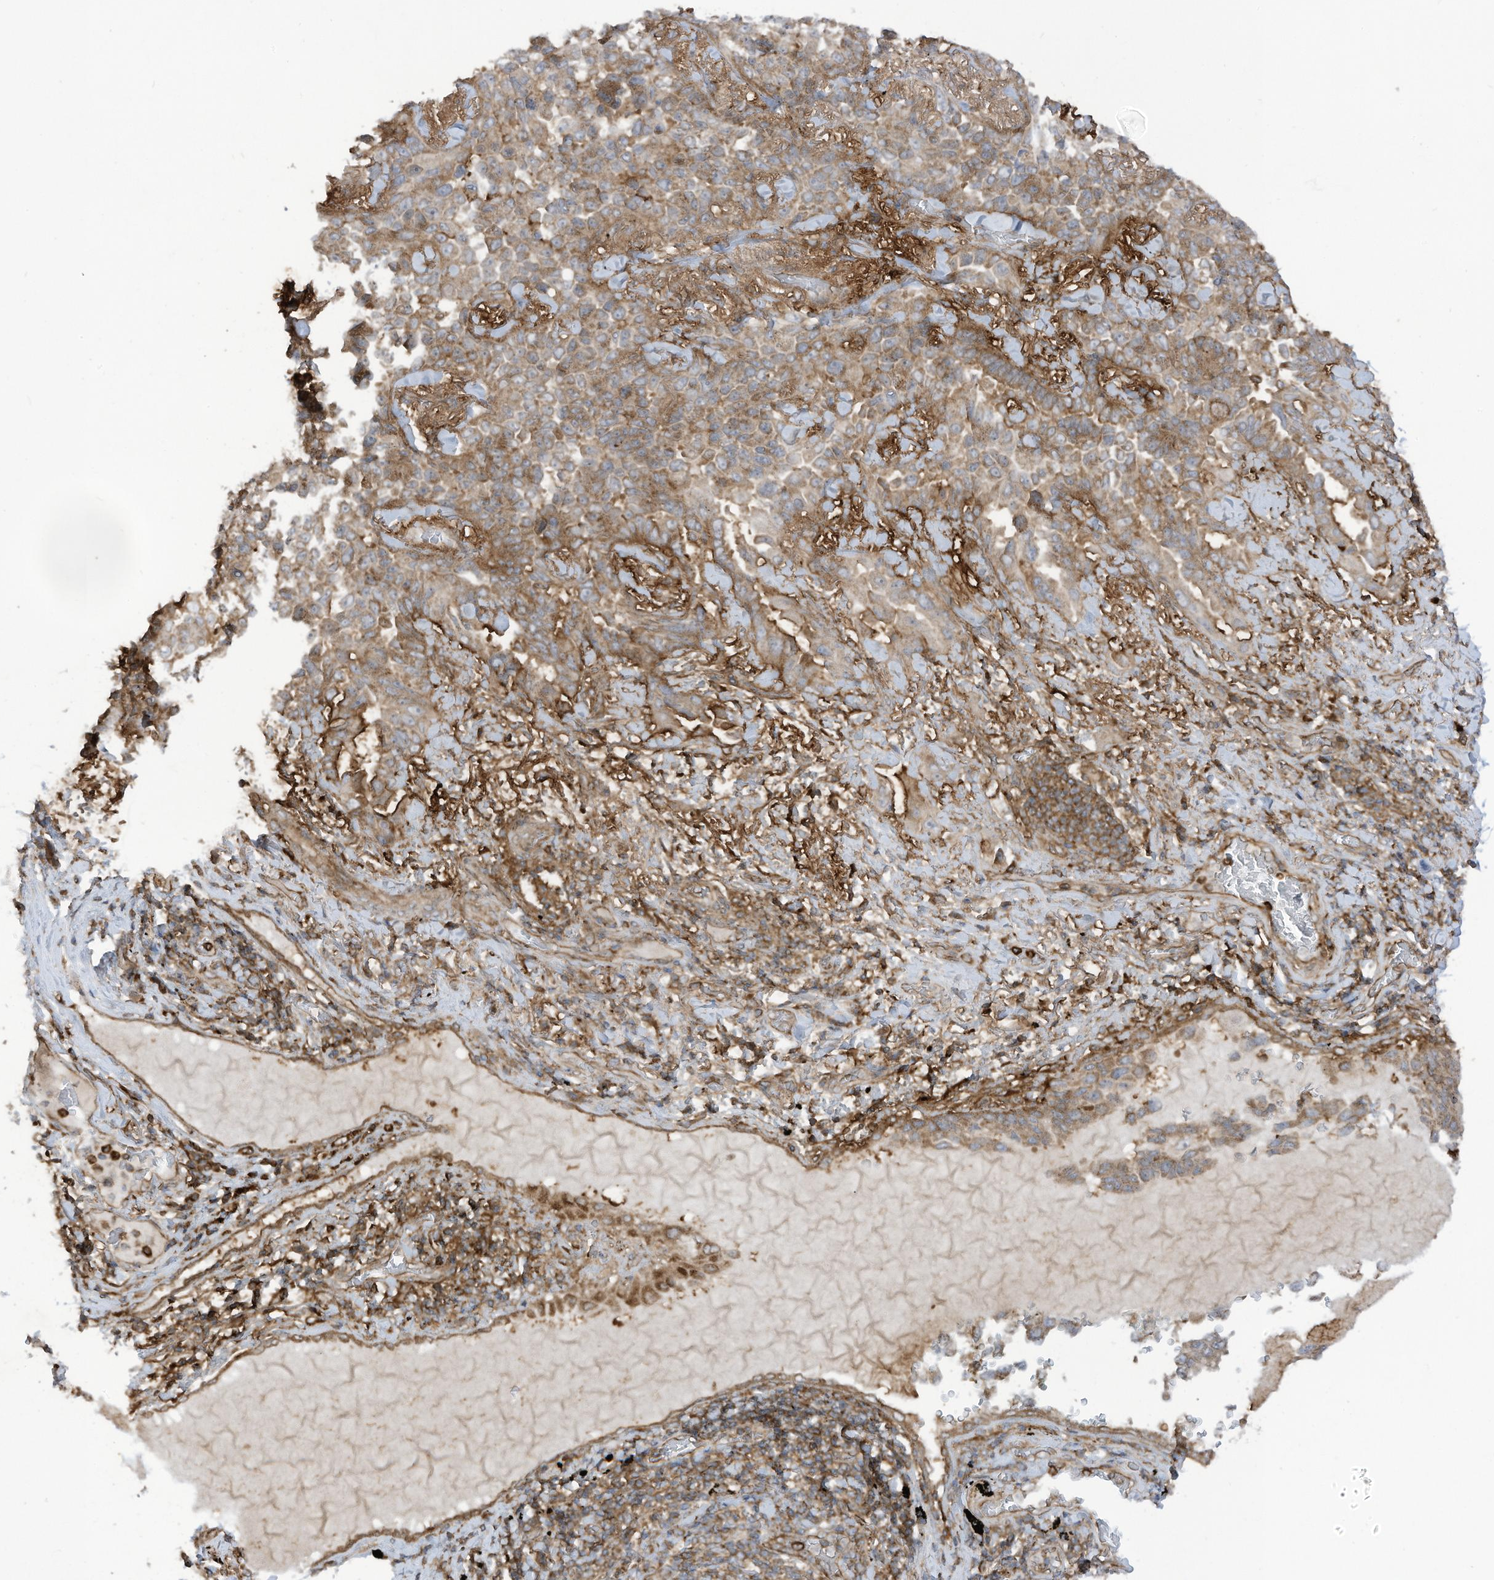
{"staining": {"intensity": "moderate", "quantity": ">75%", "location": "cytoplasmic/membranous"}, "tissue": "lung cancer", "cell_type": "Tumor cells", "image_type": "cancer", "snomed": [{"axis": "morphology", "description": "Adenocarcinoma, NOS"}, {"axis": "topography", "description": "Lung"}], "caption": "Approximately >75% of tumor cells in human adenocarcinoma (lung) show moderate cytoplasmic/membranous protein positivity as visualized by brown immunohistochemical staining.", "gene": "REPS1", "patient": {"sex": "female", "age": 67}}